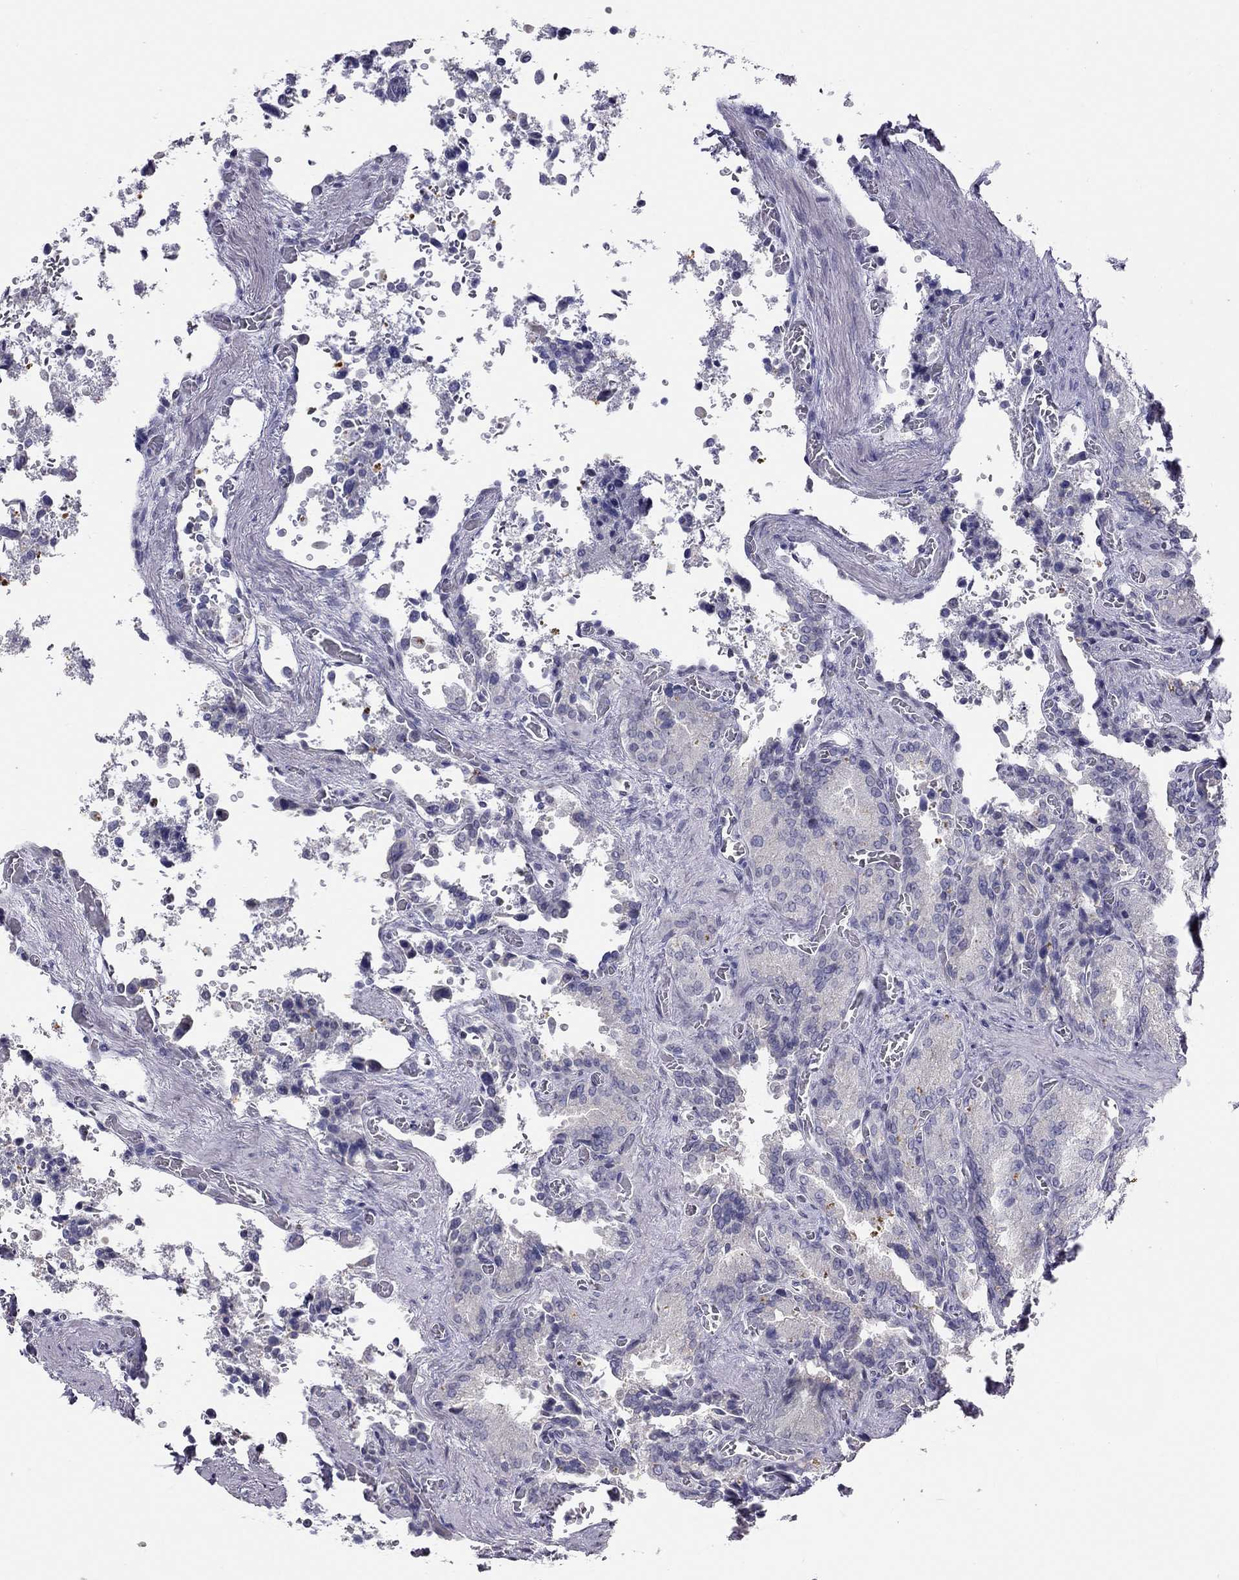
{"staining": {"intensity": "negative", "quantity": "none", "location": "none"}, "tissue": "seminal vesicle", "cell_type": "Glandular cells", "image_type": "normal", "snomed": [{"axis": "morphology", "description": "Normal tissue, NOS"}, {"axis": "topography", "description": "Seminal veicle"}], "caption": "This is a micrograph of IHC staining of benign seminal vesicle, which shows no staining in glandular cells. (DAB (3,3'-diaminobenzidine) immunohistochemistry visualized using brightfield microscopy, high magnification).", "gene": "KCNV2", "patient": {"sex": "male", "age": 37}}